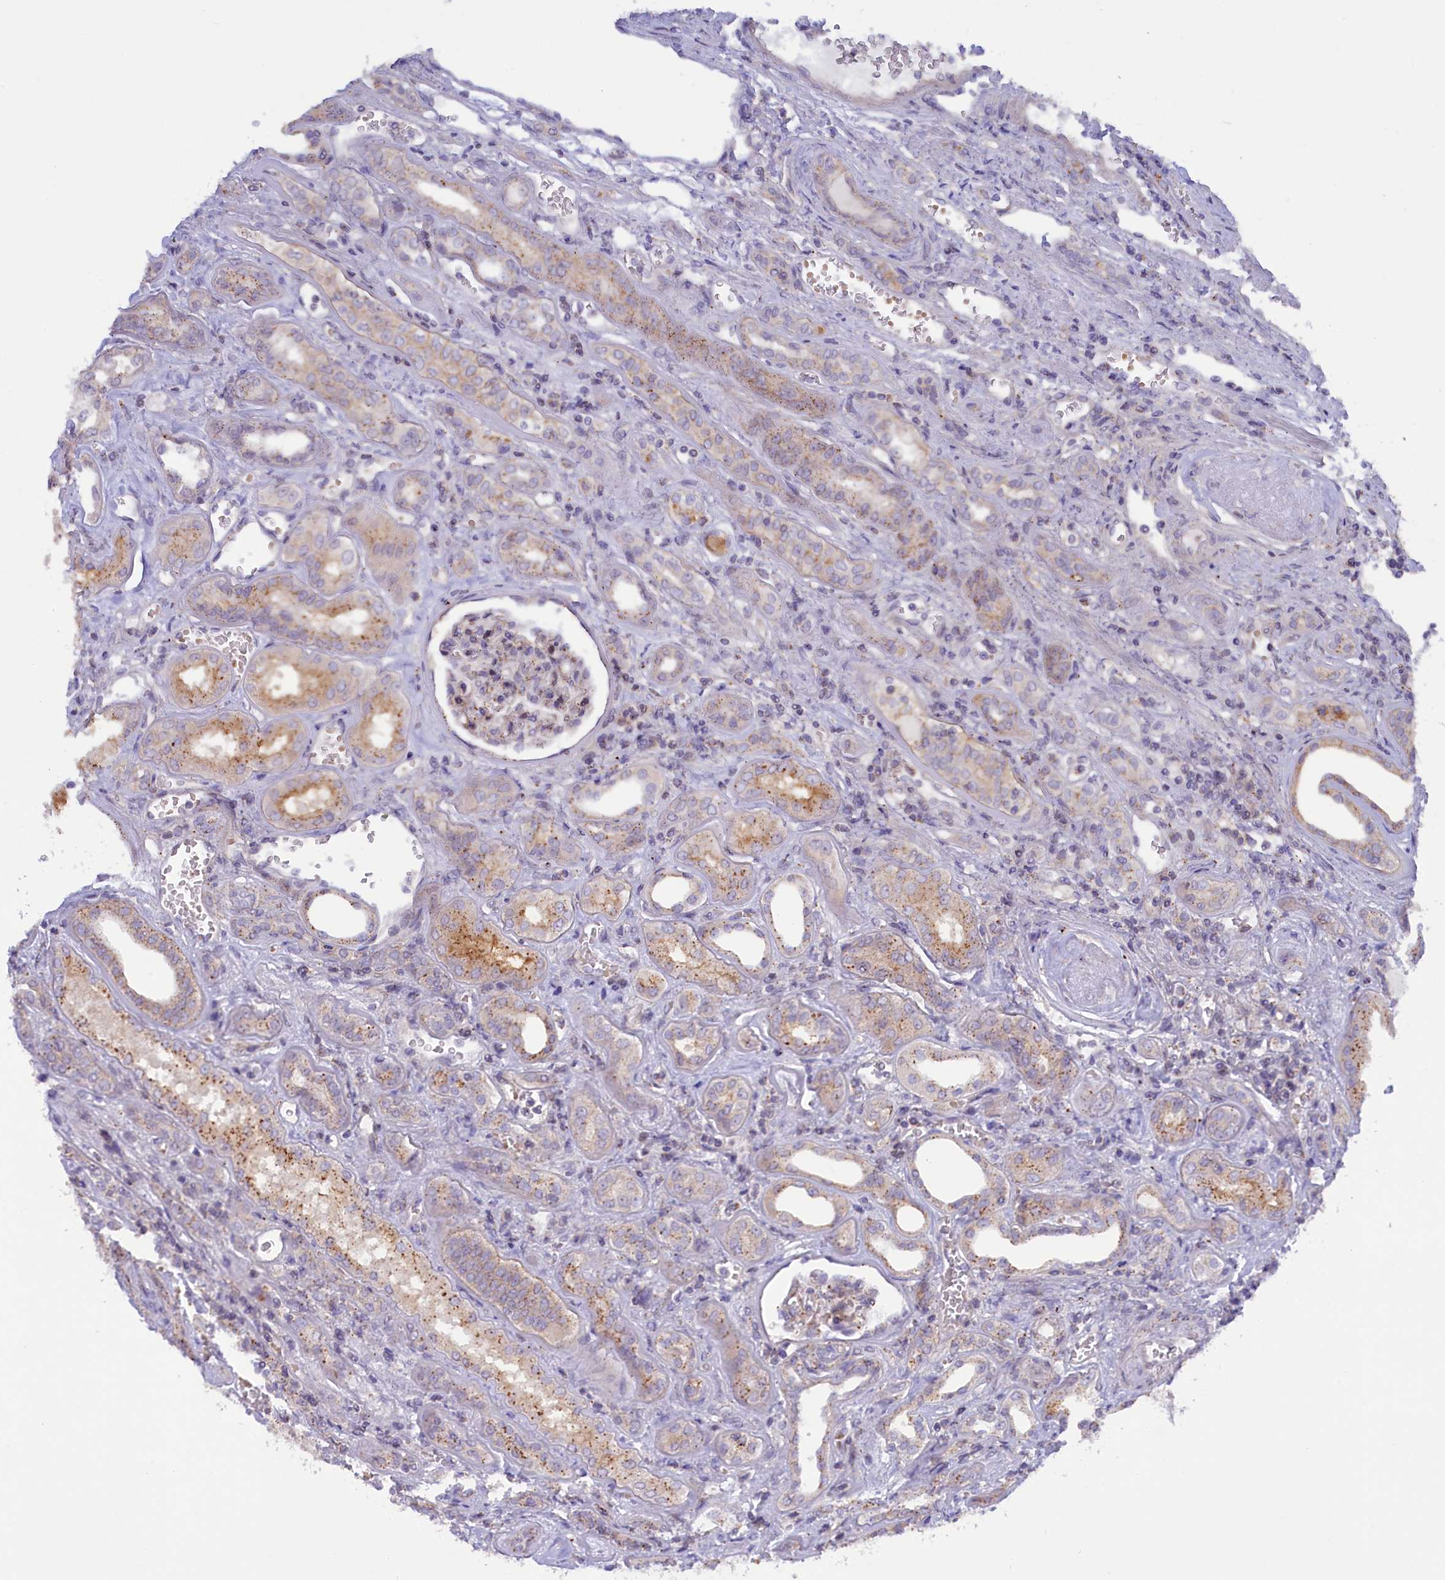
{"staining": {"intensity": "weak", "quantity": "<25%", "location": "cytoplasmic/membranous"}, "tissue": "kidney", "cell_type": "Cells in glomeruli", "image_type": "normal", "snomed": [{"axis": "morphology", "description": "Normal tissue, NOS"}, {"axis": "morphology", "description": "Adenocarcinoma, NOS"}, {"axis": "topography", "description": "Kidney"}], "caption": "Kidney was stained to show a protein in brown. There is no significant positivity in cells in glomeruli. The staining was performed using DAB to visualize the protein expression in brown, while the nuclei were stained in blue with hematoxylin (Magnification: 20x).", "gene": "HYKK", "patient": {"sex": "female", "age": 68}}